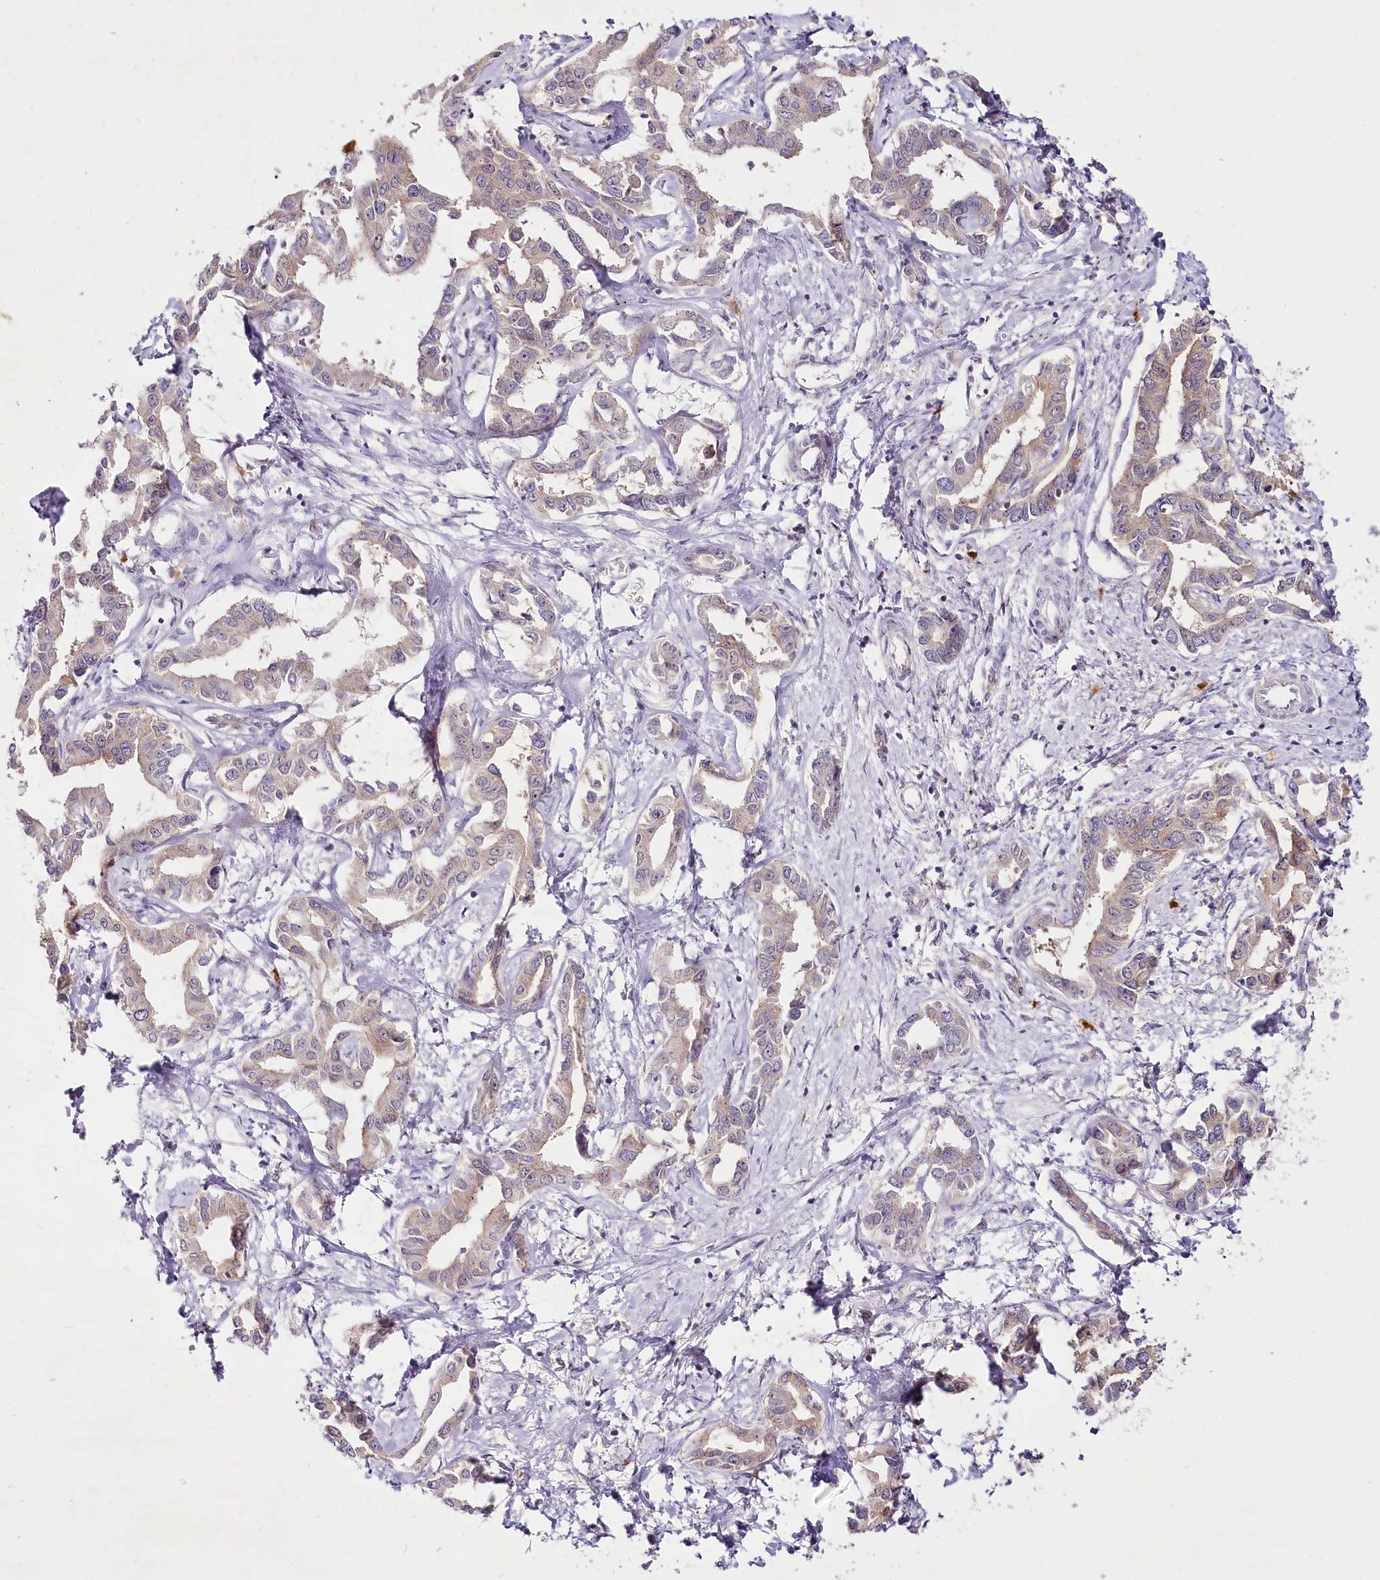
{"staining": {"intensity": "weak", "quantity": "<25%", "location": "cytoplasmic/membranous"}, "tissue": "liver cancer", "cell_type": "Tumor cells", "image_type": "cancer", "snomed": [{"axis": "morphology", "description": "Cholangiocarcinoma"}, {"axis": "topography", "description": "Liver"}], "caption": "Immunohistochemistry of liver cholangiocarcinoma demonstrates no expression in tumor cells.", "gene": "VWA5A", "patient": {"sex": "male", "age": 59}}